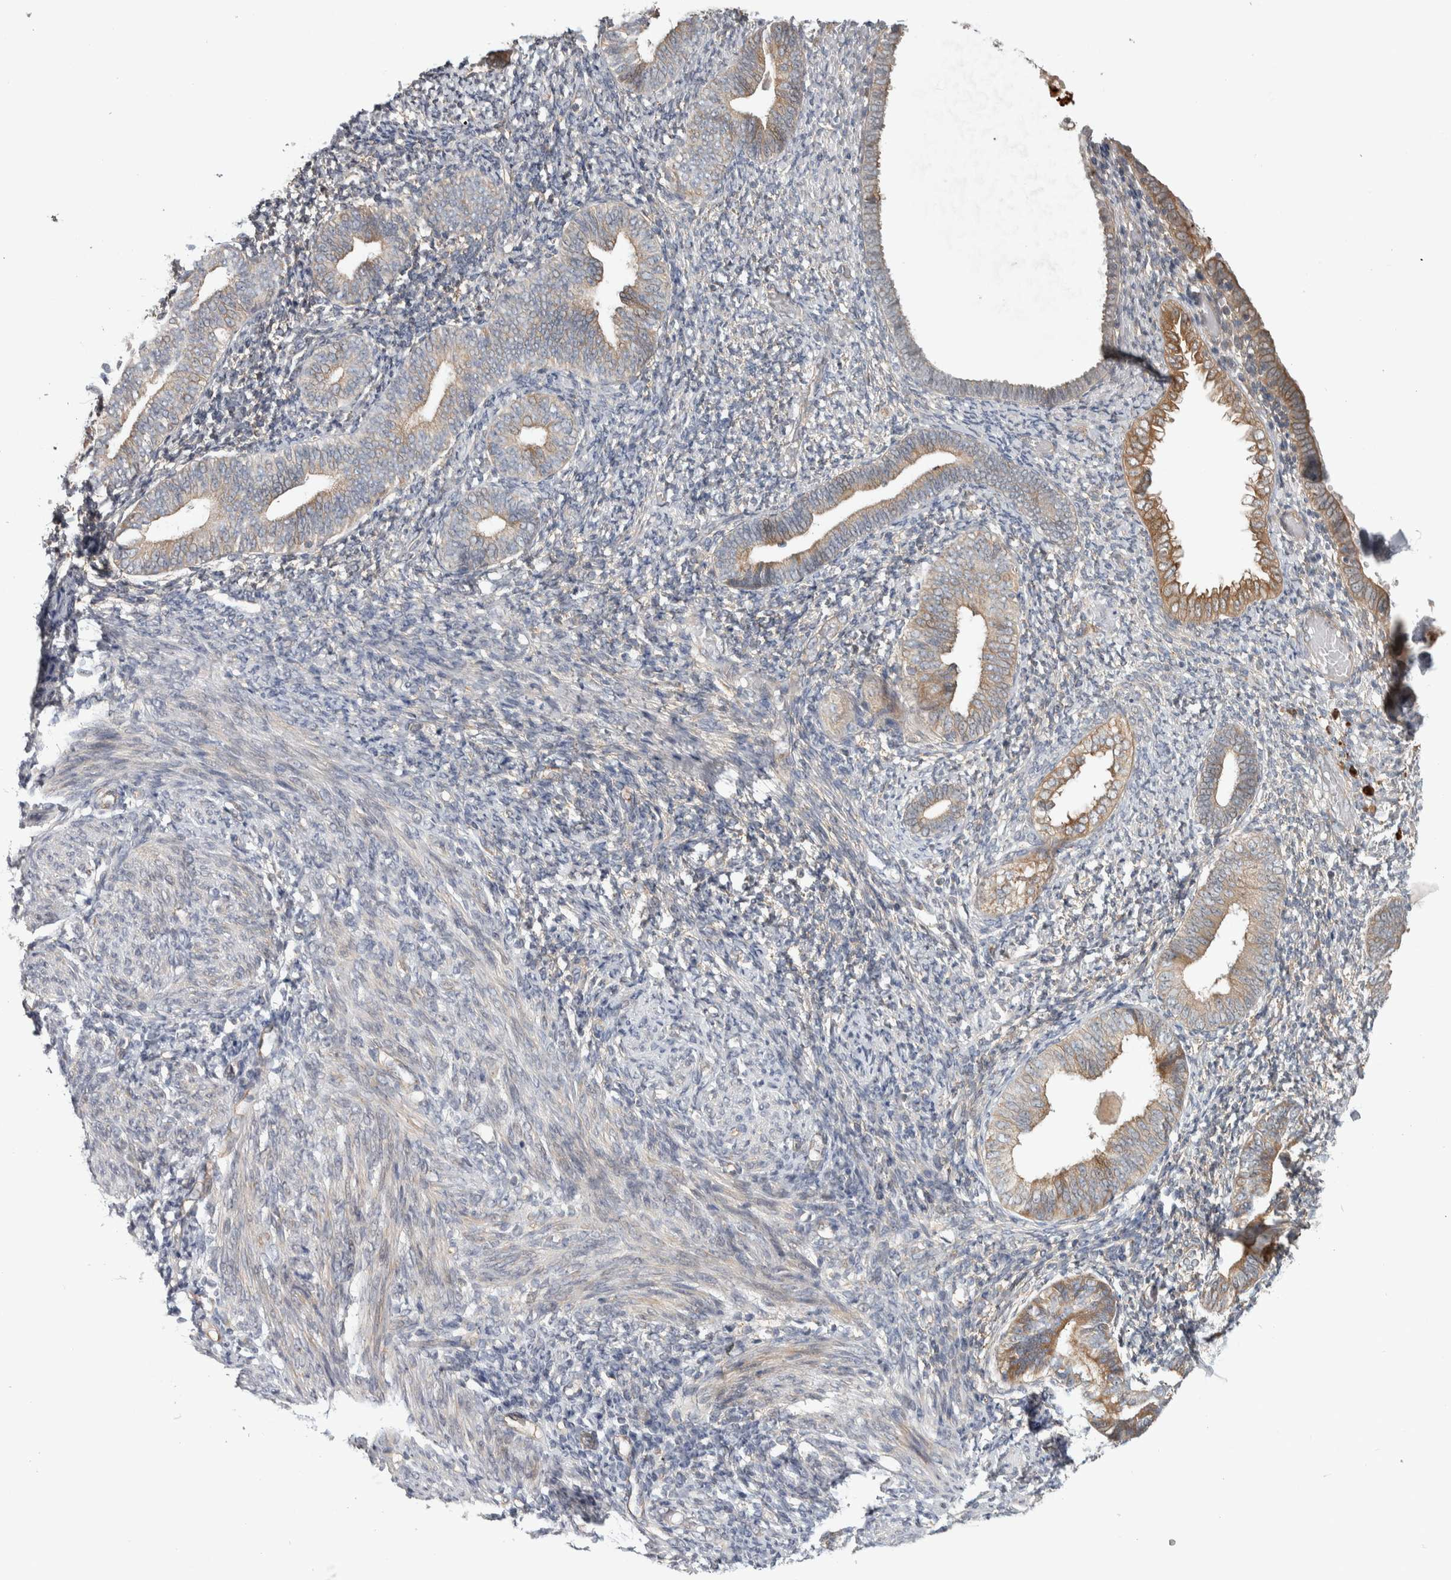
{"staining": {"intensity": "weak", "quantity": "<25%", "location": "cytoplasmic/membranous"}, "tissue": "endometrium", "cell_type": "Cells in endometrial stroma", "image_type": "normal", "snomed": [{"axis": "morphology", "description": "Normal tissue, NOS"}, {"axis": "topography", "description": "Endometrium"}], "caption": "DAB immunohistochemical staining of benign endometrium demonstrates no significant positivity in cells in endometrial stroma. (DAB (3,3'-diaminobenzidine) immunohistochemistry (IHC) visualized using brightfield microscopy, high magnification).", "gene": "TBC1D31", "patient": {"sex": "female", "age": 66}}